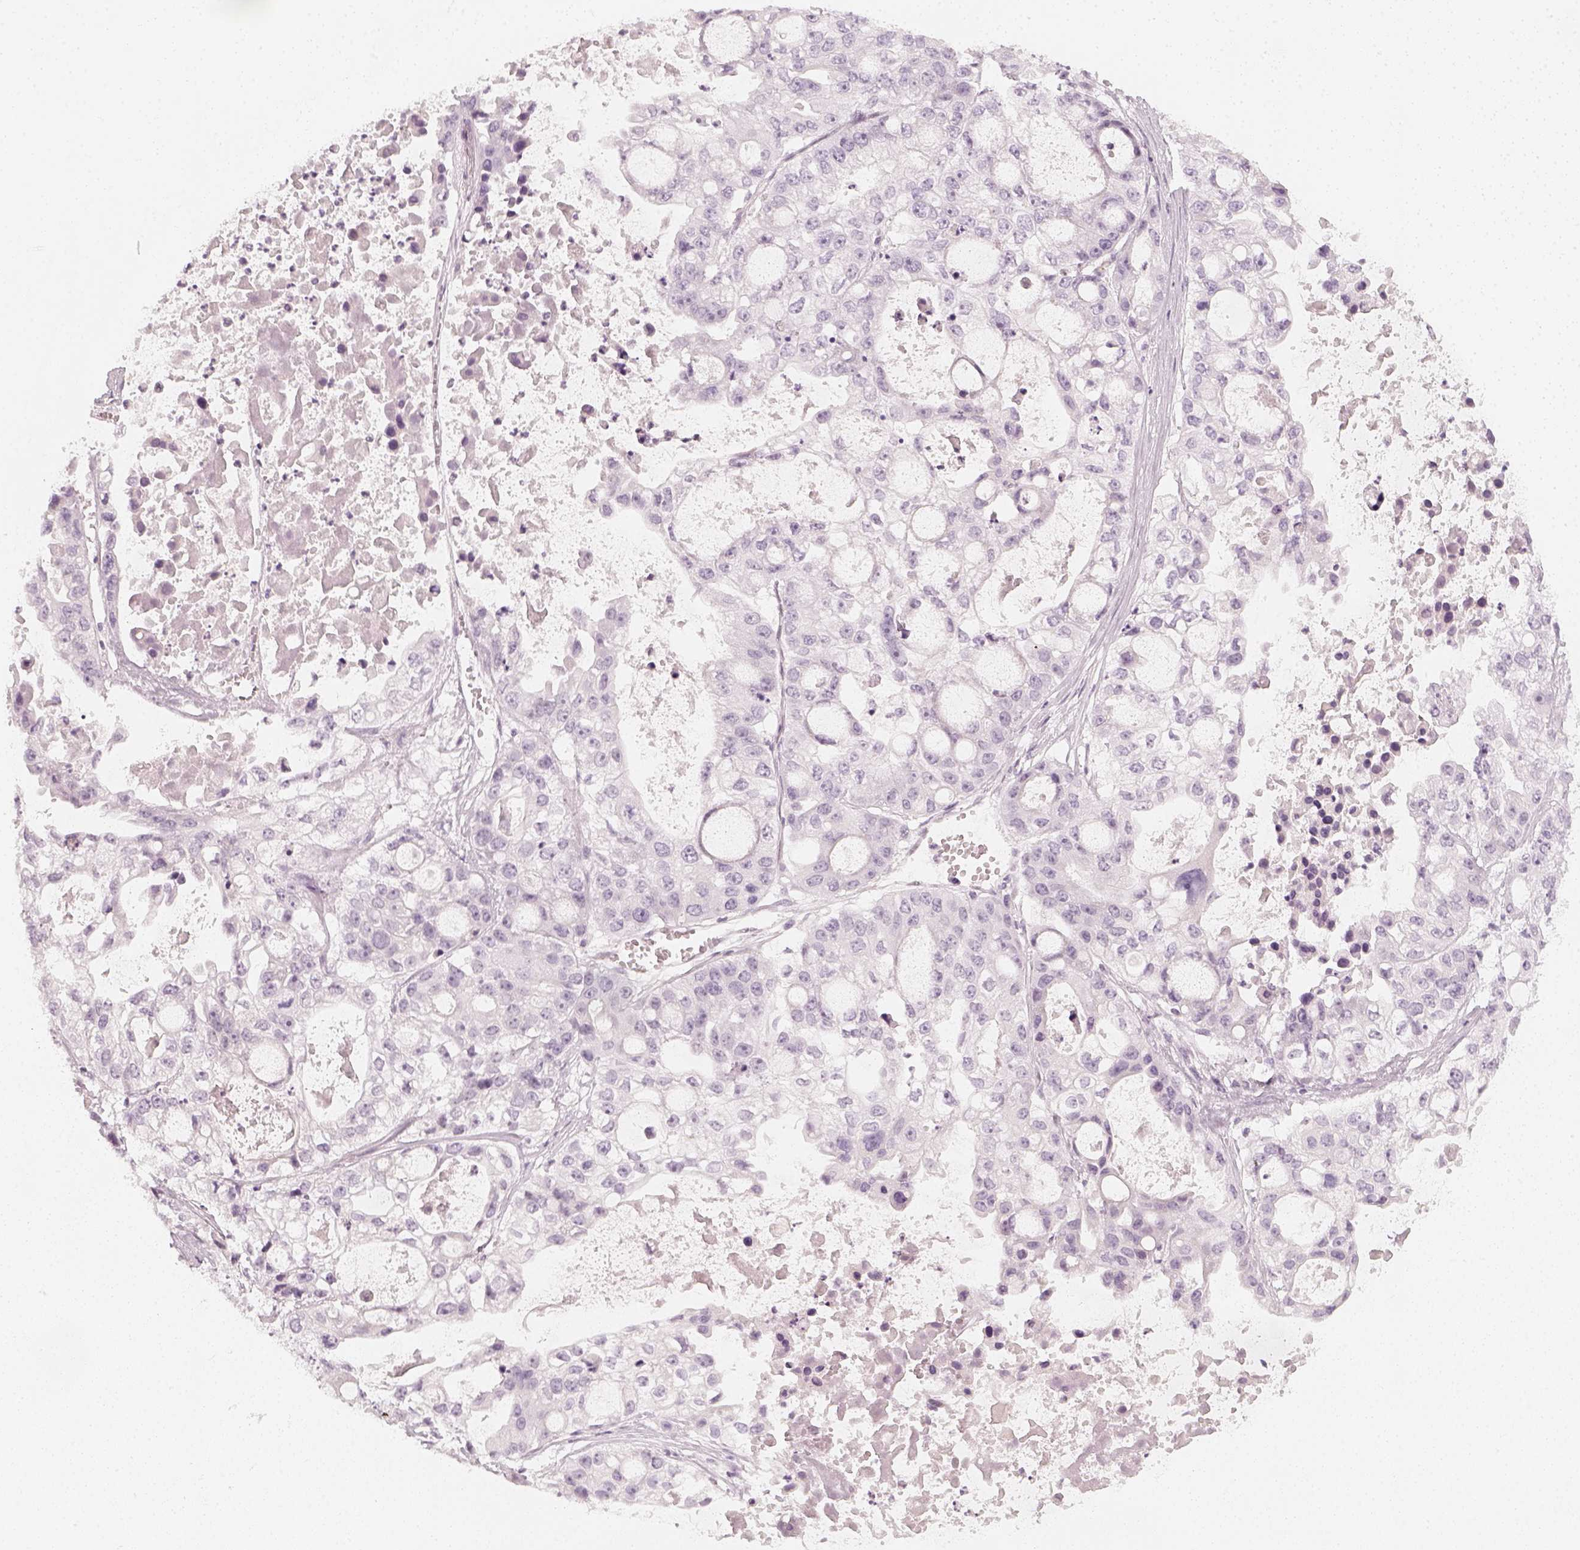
{"staining": {"intensity": "negative", "quantity": "none", "location": "none"}, "tissue": "ovarian cancer", "cell_type": "Tumor cells", "image_type": "cancer", "snomed": [{"axis": "morphology", "description": "Cystadenocarcinoma, serous, NOS"}, {"axis": "topography", "description": "Ovary"}], "caption": "Histopathology image shows no significant protein staining in tumor cells of ovarian serous cystadenocarcinoma.", "gene": "KRTAP2-1", "patient": {"sex": "female", "age": 56}}